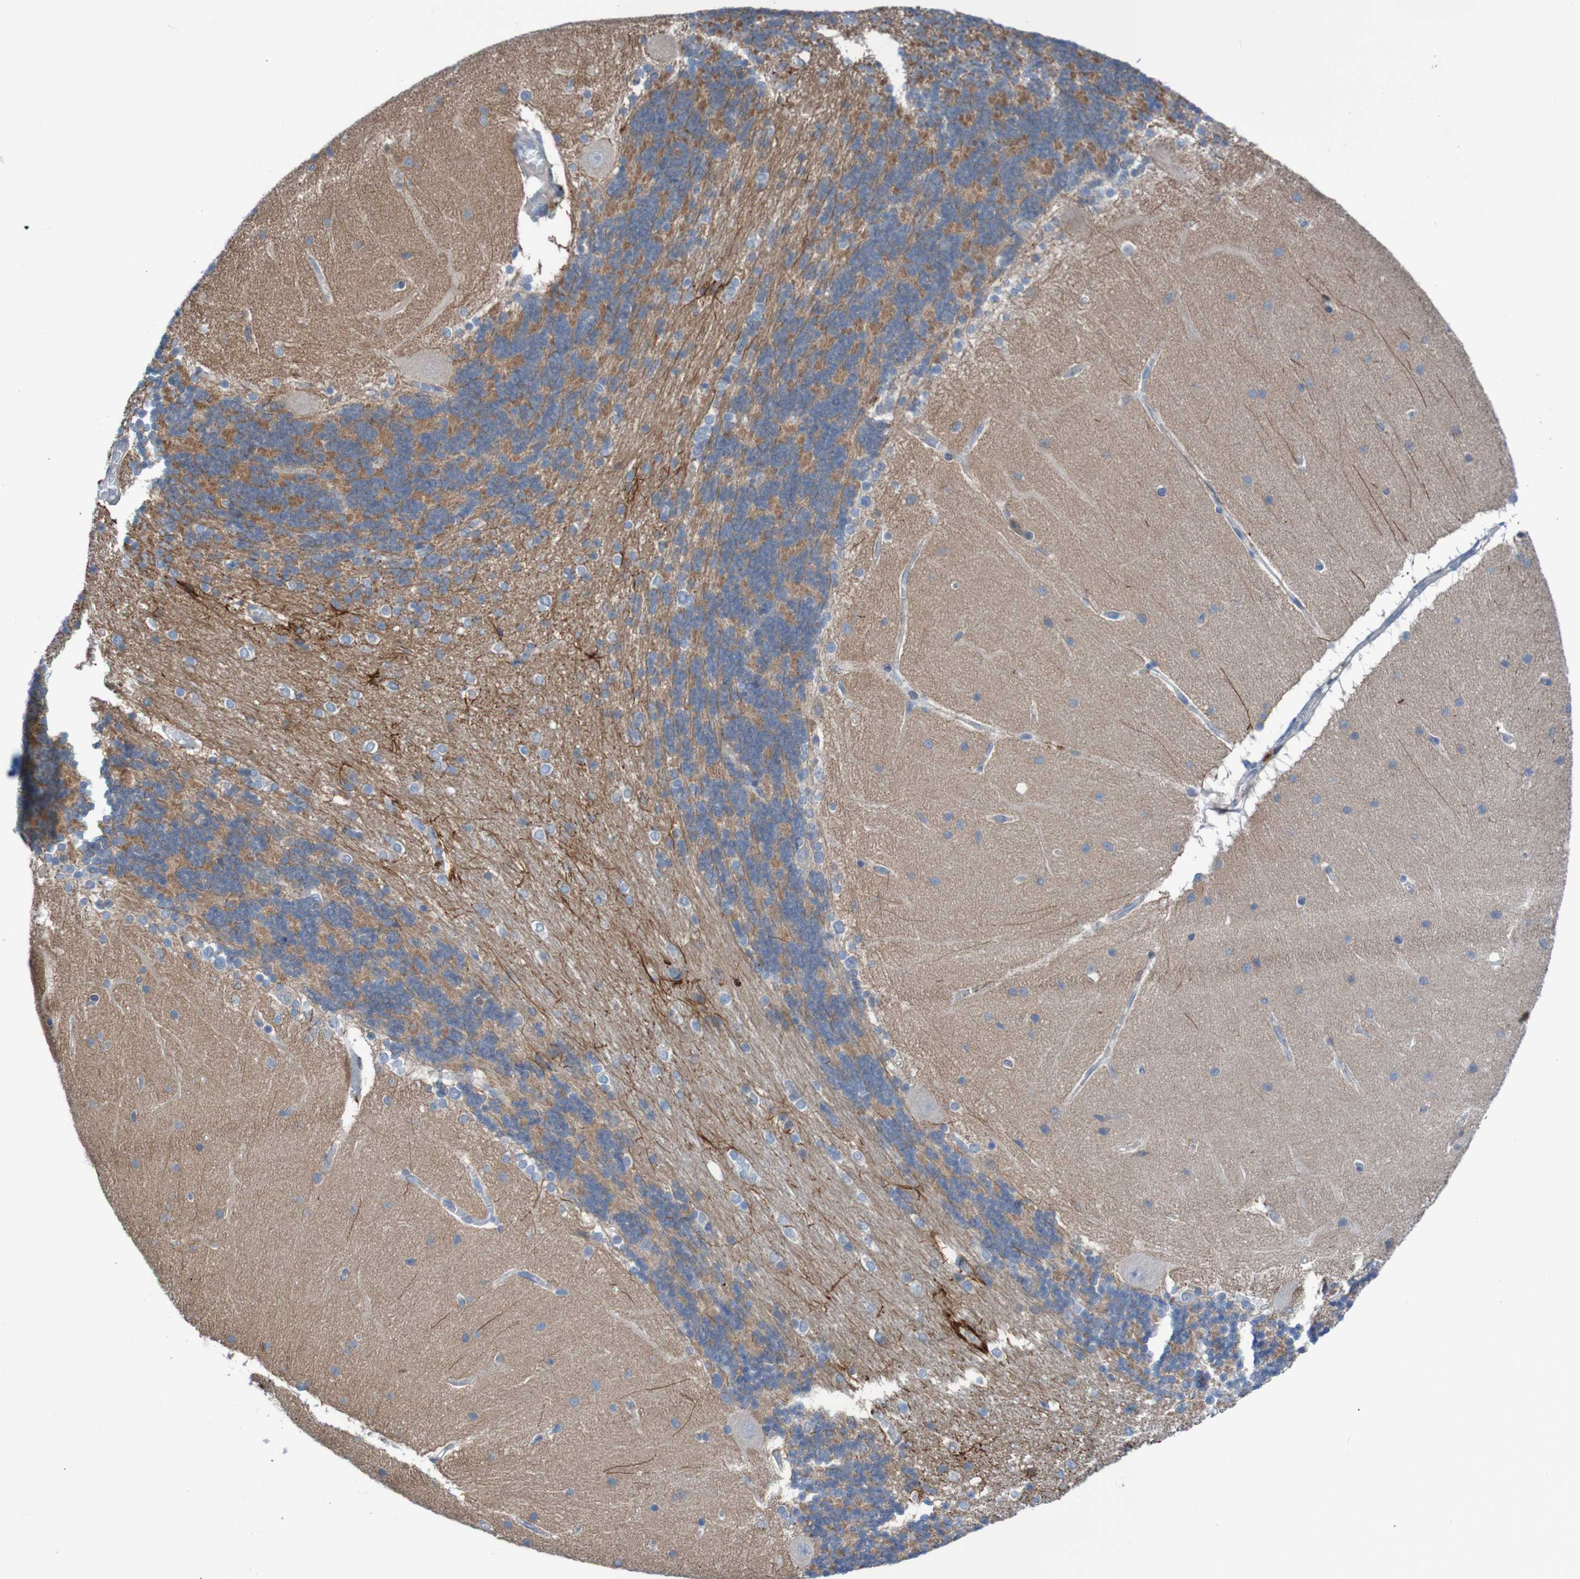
{"staining": {"intensity": "negative", "quantity": "none", "location": "none"}, "tissue": "cerebellum", "cell_type": "Cells in granular layer", "image_type": "normal", "snomed": [{"axis": "morphology", "description": "Normal tissue, NOS"}, {"axis": "topography", "description": "Cerebellum"}], "caption": "High magnification brightfield microscopy of normal cerebellum stained with DAB (brown) and counterstained with hematoxylin (blue): cells in granular layer show no significant expression.", "gene": "ANGPT4", "patient": {"sex": "female", "age": 54}}